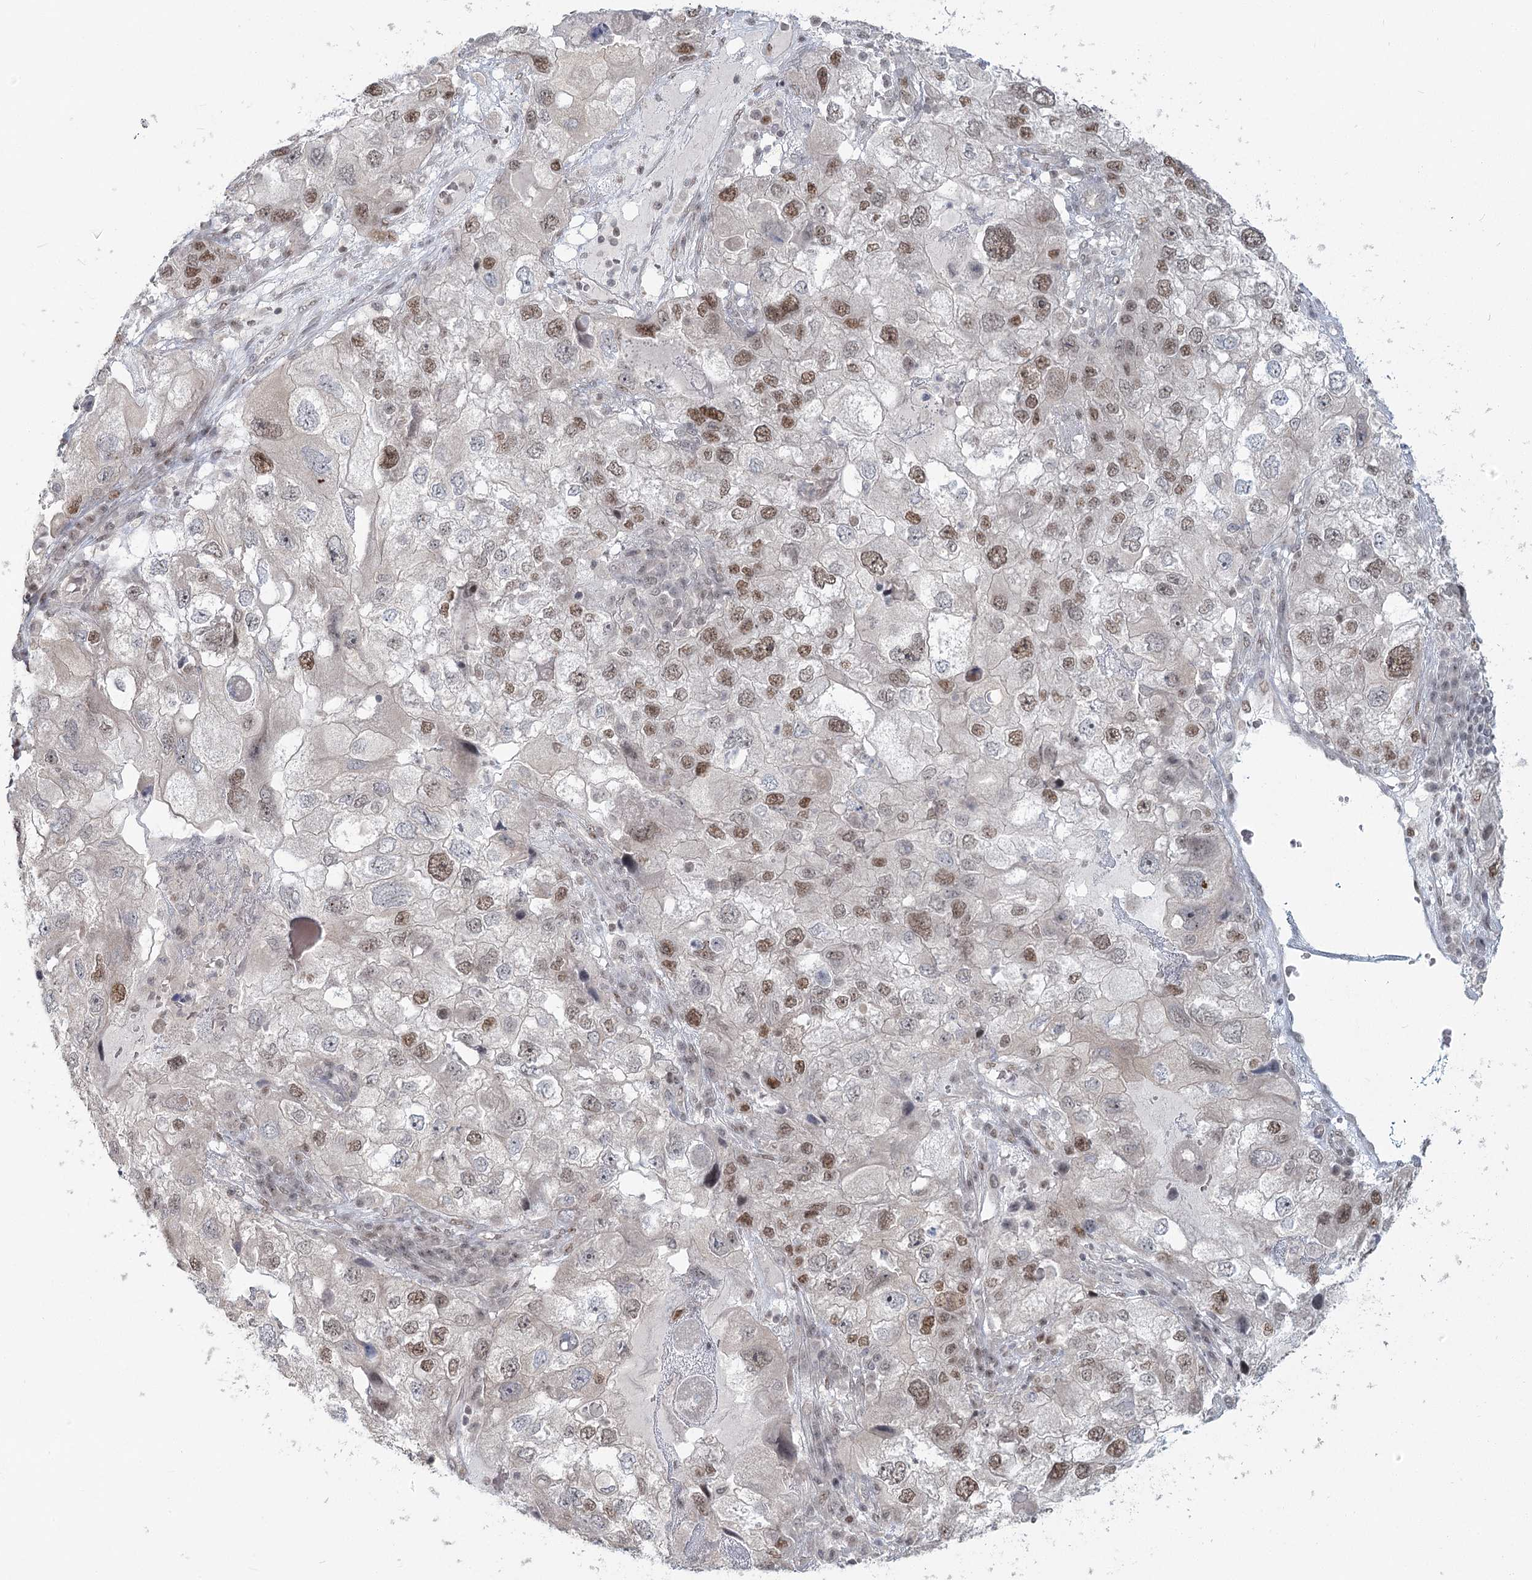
{"staining": {"intensity": "moderate", "quantity": "25%-75%", "location": "nuclear"}, "tissue": "endometrial cancer", "cell_type": "Tumor cells", "image_type": "cancer", "snomed": [{"axis": "morphology", "description": "Adenocarcinoma, NOS"}, {"axis": "topography", "description": "Endometrium"}], "caption": "Tumor cells demonstrate moderate nuclear staining in about 25%-75% of cells in endometrial adenocarcinoma.", "gene": "R3HCC1L", "patient": {"sex": "female", "age": 49}}